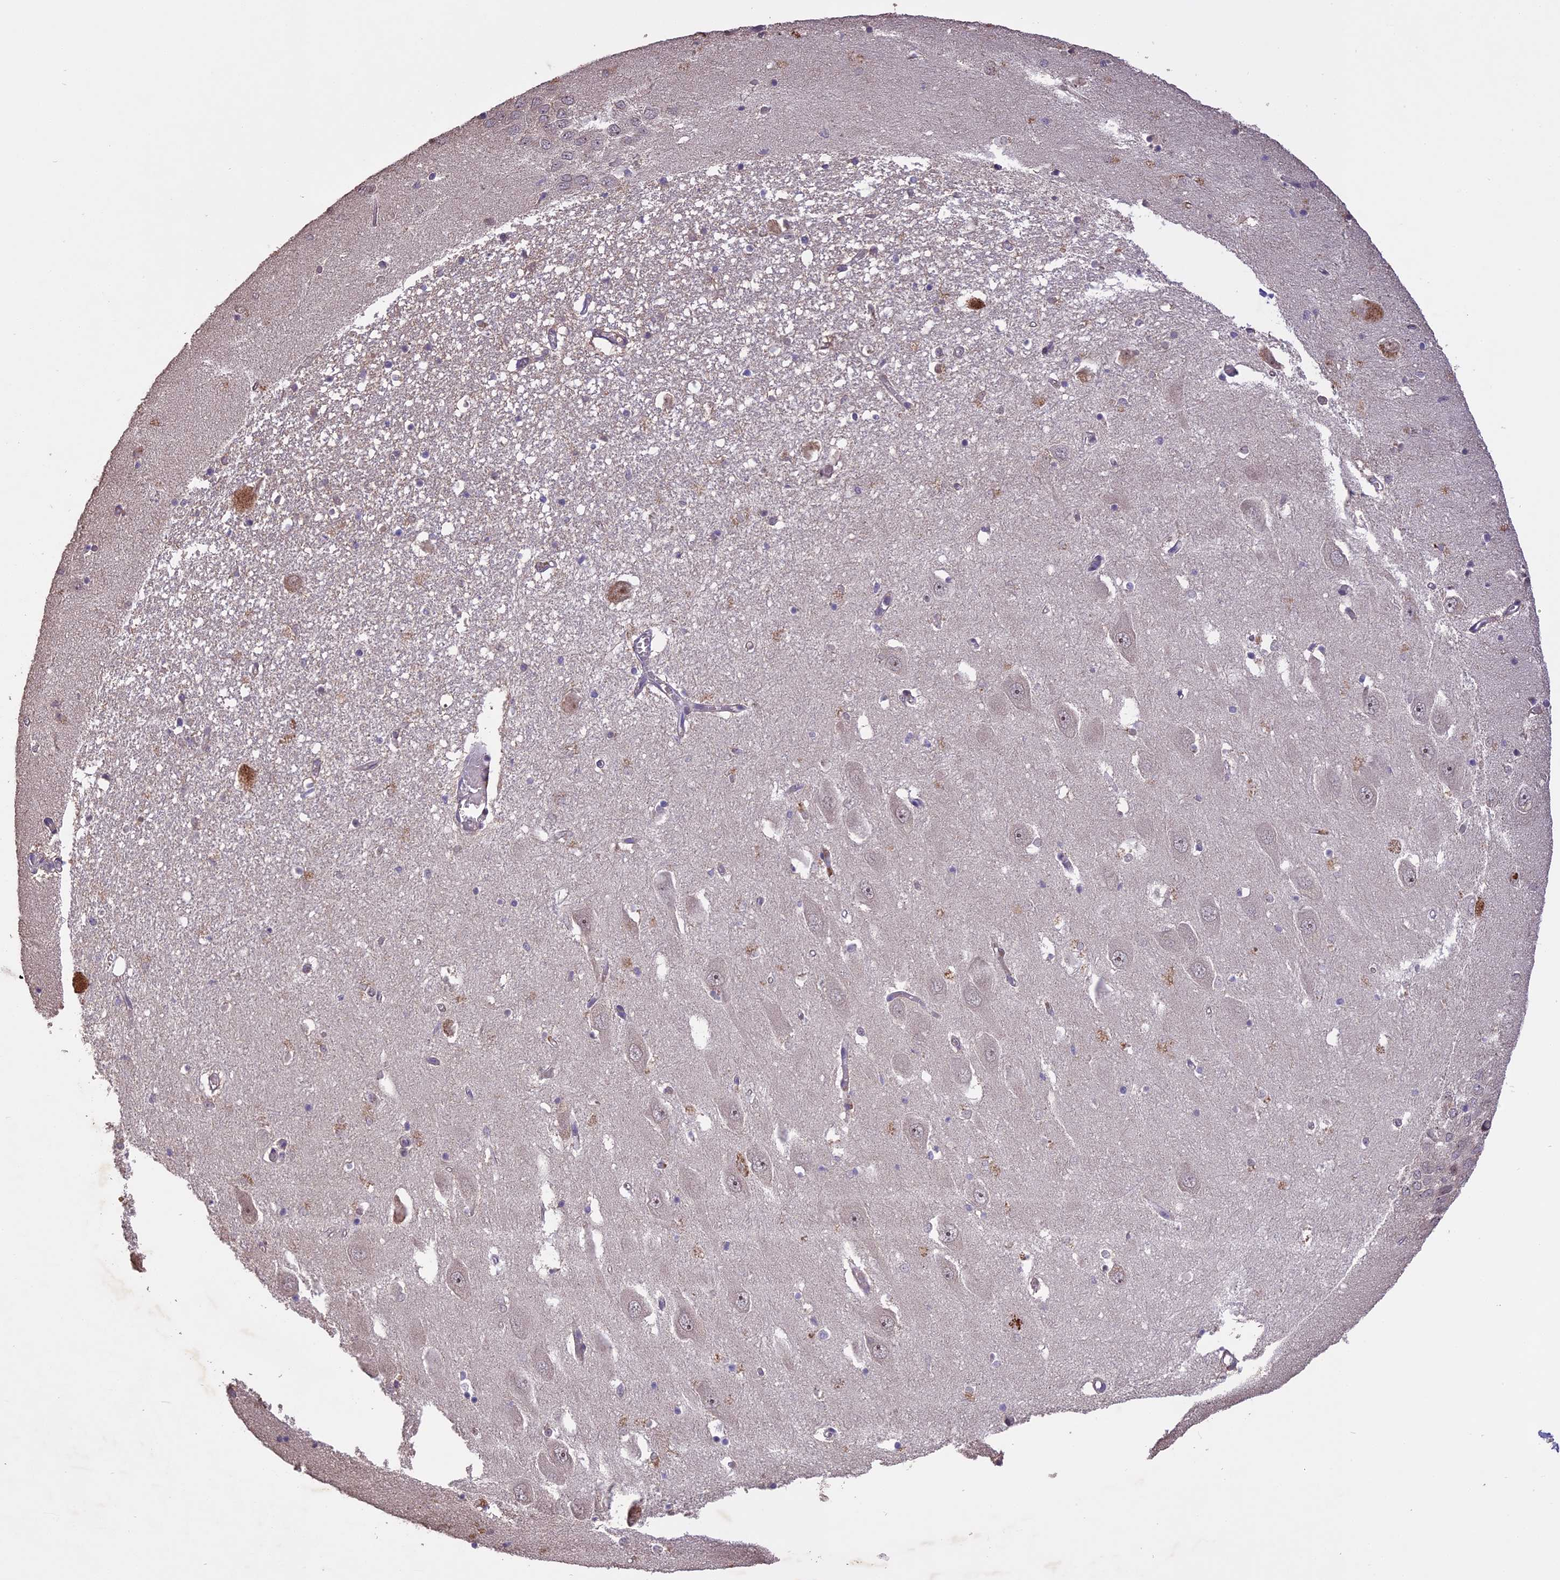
{"staining": {"intensity": "weak", "quantity": "<25%", "location": "cytoplasmic/membranous"}, "tissue": "hippocampus", "cell_type": "Glial cells", "image_type": "normal", "snomed": [{"axis": "morphology", "description": "Normal tissue, NOS"}, {"axis": "topography", "description": "Hippocampus"}], "caption": "Histopathology image shows no protein staining in glial cells of unremarkable hippocampus.", "gene": "TIGD7", "patient": {"sex": "female", "age": 64}}